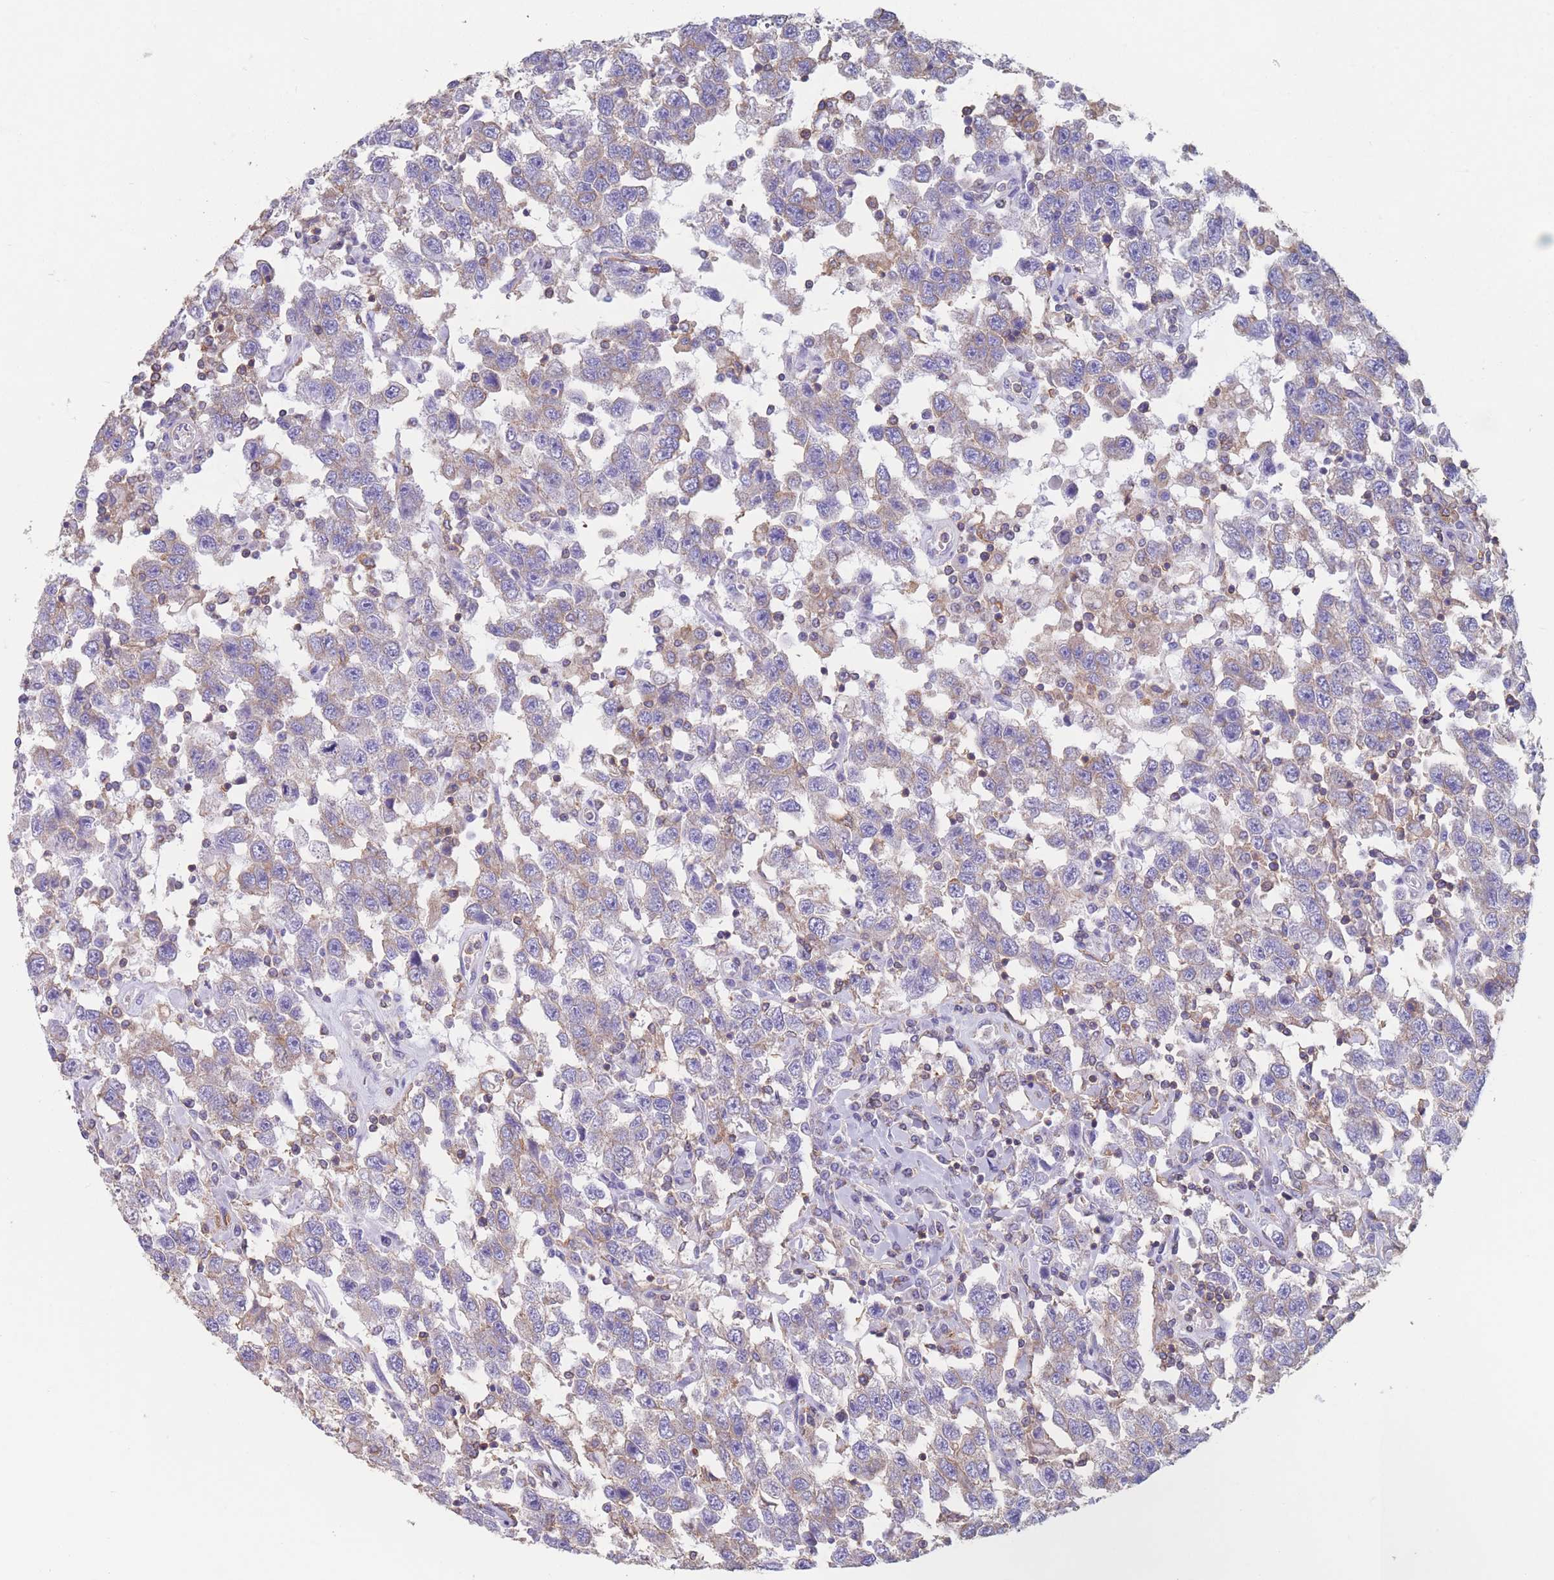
{"staining": {"intensity": "negative", "quantity": "none", "location": "none"}, "tissue": "testis cancer", "cell_type": "Tumor cells", "image_type": "cancer", "snomed": [{"axis": "morphology", "description": "Seminoma, NOS"}, {"axis": "topography", "description": "Testis"}], "caption": "High power microscopy micrograph of an IHC image of testis seminoma, revealing no significant expression in tumor cells.", "gene": "ADH1A", "patient": {"sex": "male", "age": 41}}